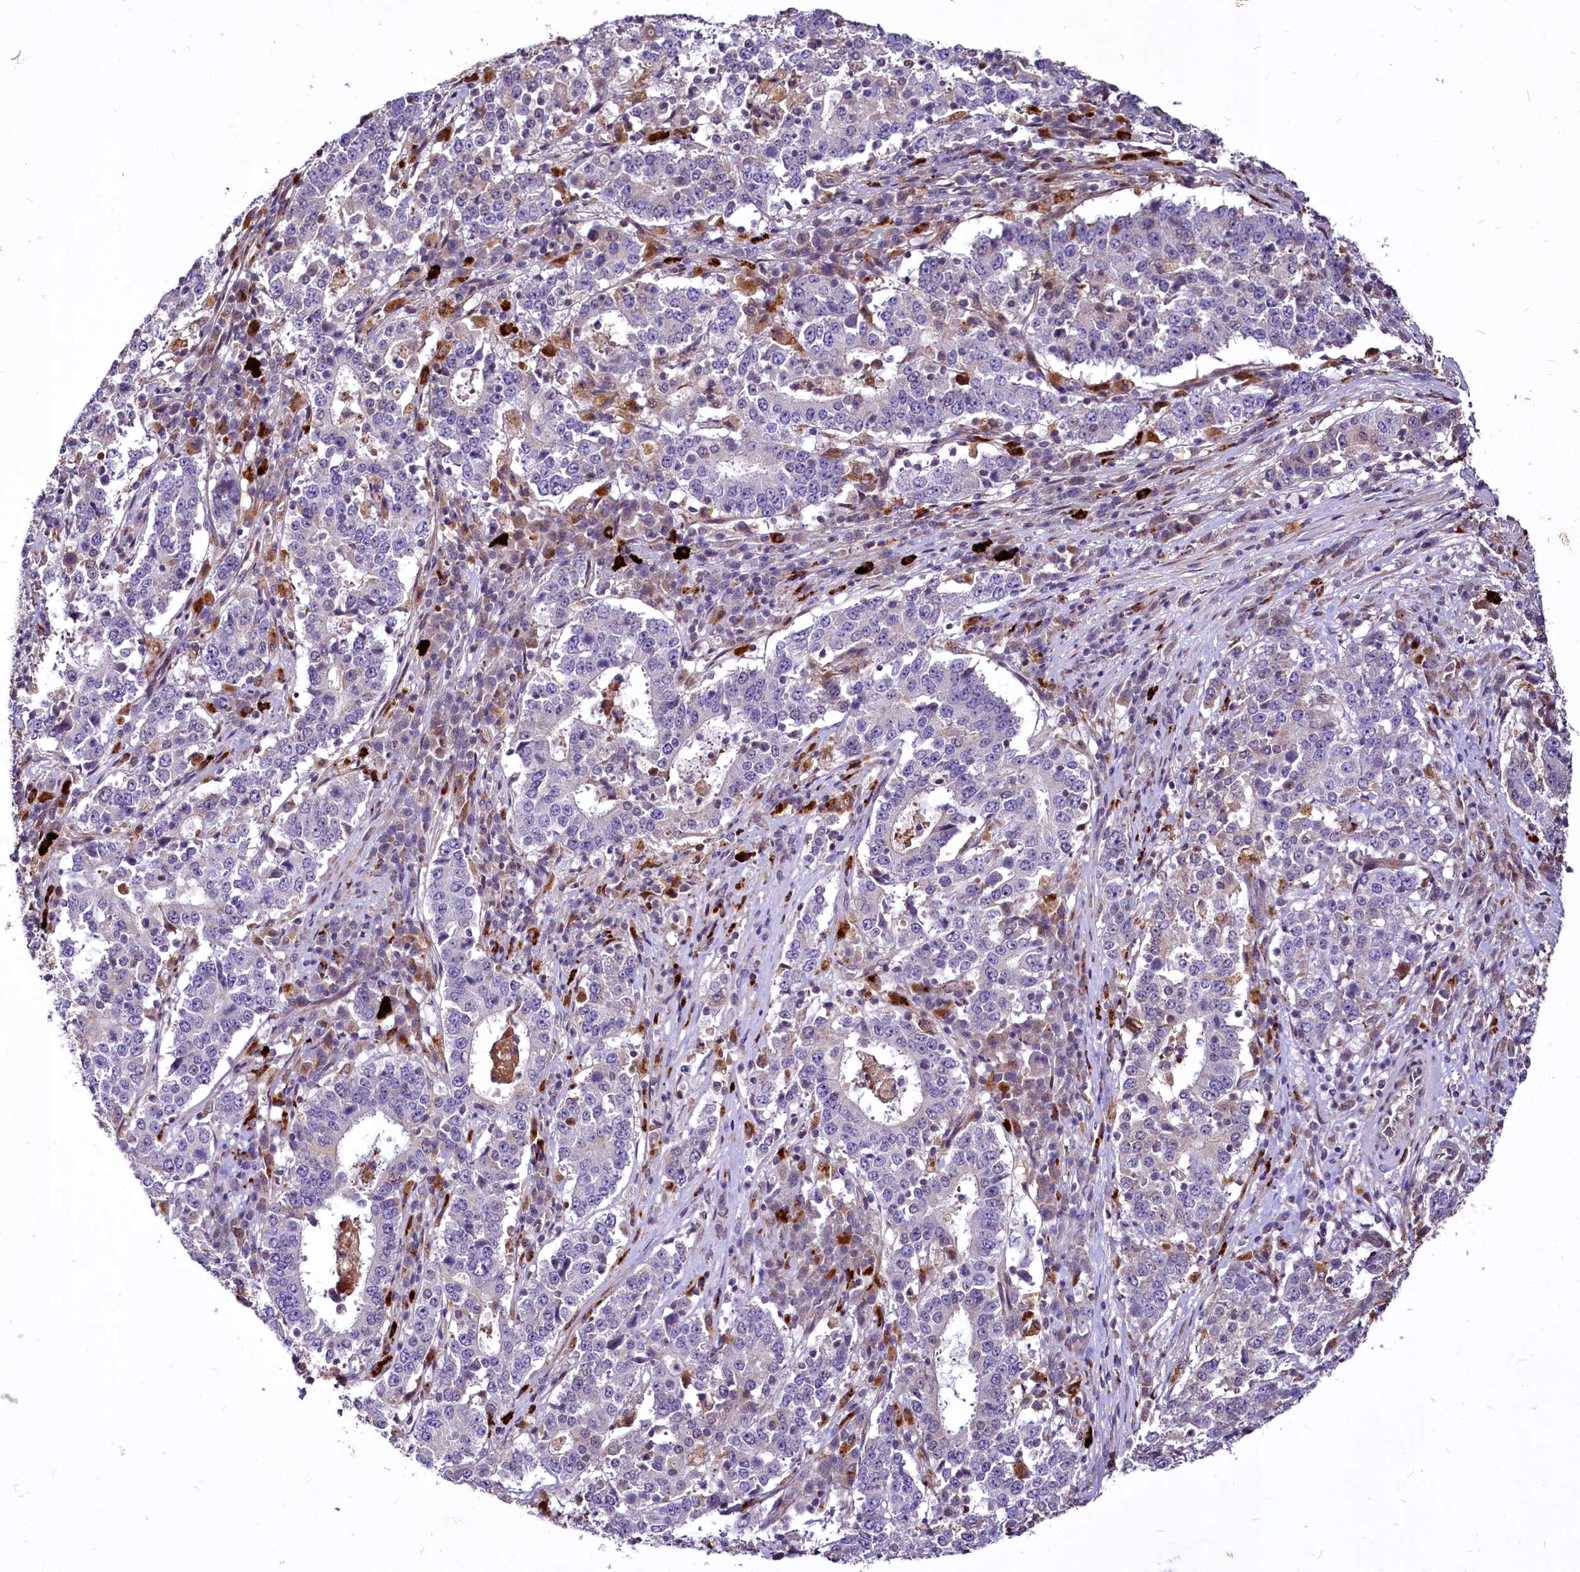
{"staining": {"intensity": "negative", "quantity": "none", "location": "none"}, "tissue": "stomach cancer", "cell_type": "Tumor cells", "image_type": "cancer", "snomed": [{"axis": "morphology", "description": "Adenocarcinoma, NOS"}, {"axis": "topography", "description": "Stomach"}], "caption": "Immunohistochemistry (IHC) photomicrograph of human stomach cancer (adenocarcinoma) stained for a protein (brown), which reveals no positivity in tumor cells.", "gene": "C11orf86", "patient": {"sex": "male", "age": 59}}